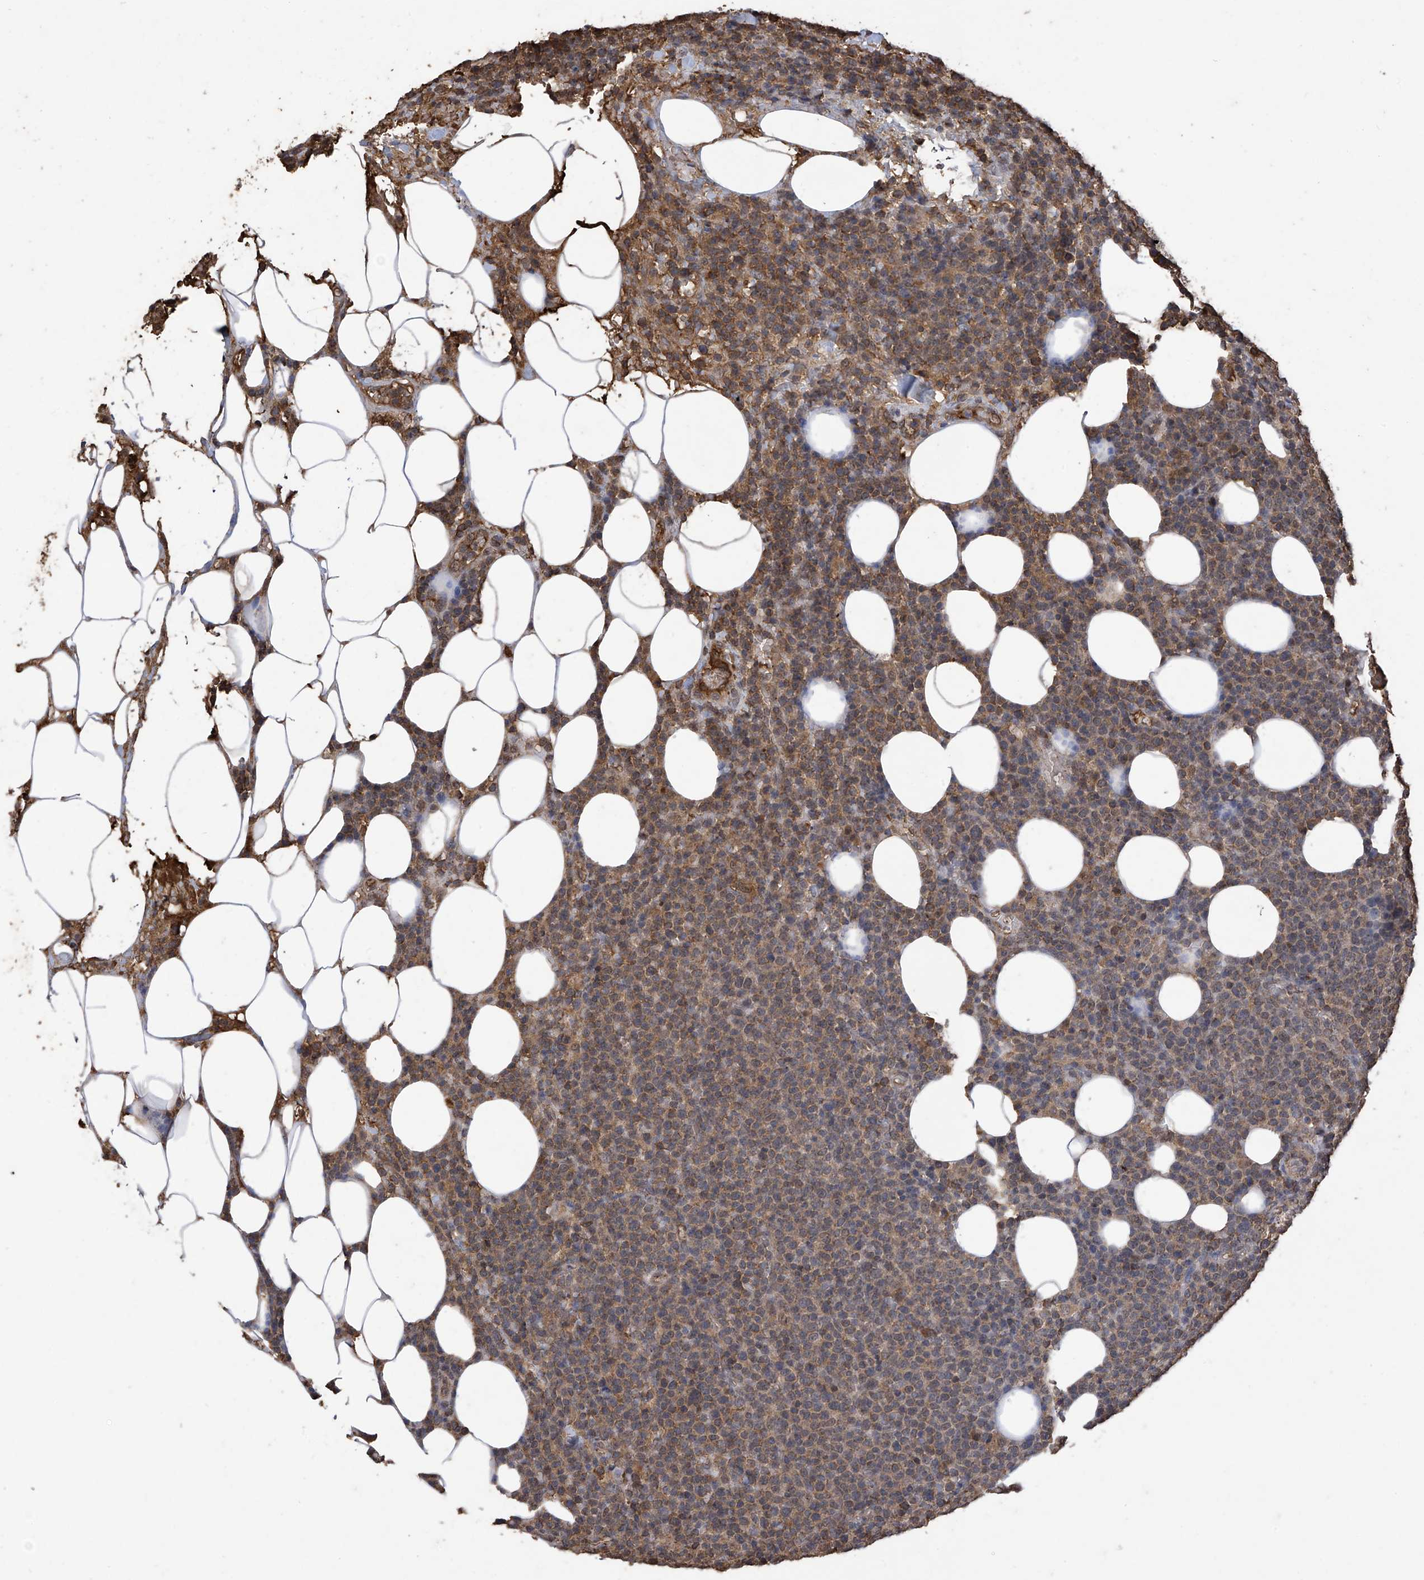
{"staining": {"intensity": "moderate", "quantity": ">75%", "location": "cytoplasmic/membranous"}, "tissue": "lymphoma", "cell_type": "Tumor cells", "image_type": "cancer", "snomed": [{"axis": "morphology", "description": "Malignant lymphoma, non-Hodgkin's type, High grade"}, {"axis": "topography", "description": "Lymph node"}], "caption": "Moderate cytoplasmic/membranous staining is appreciated in approximately >75% of tumor cells in lymphoma. The staining was performed using DAB (3,3'-diaminobenzidine), with brown indicating positive protein expression. Nuclei are stained blue with hematoxylin.", "gene": "PNPT1", "patient": {"sex": "male", "age": 61}}